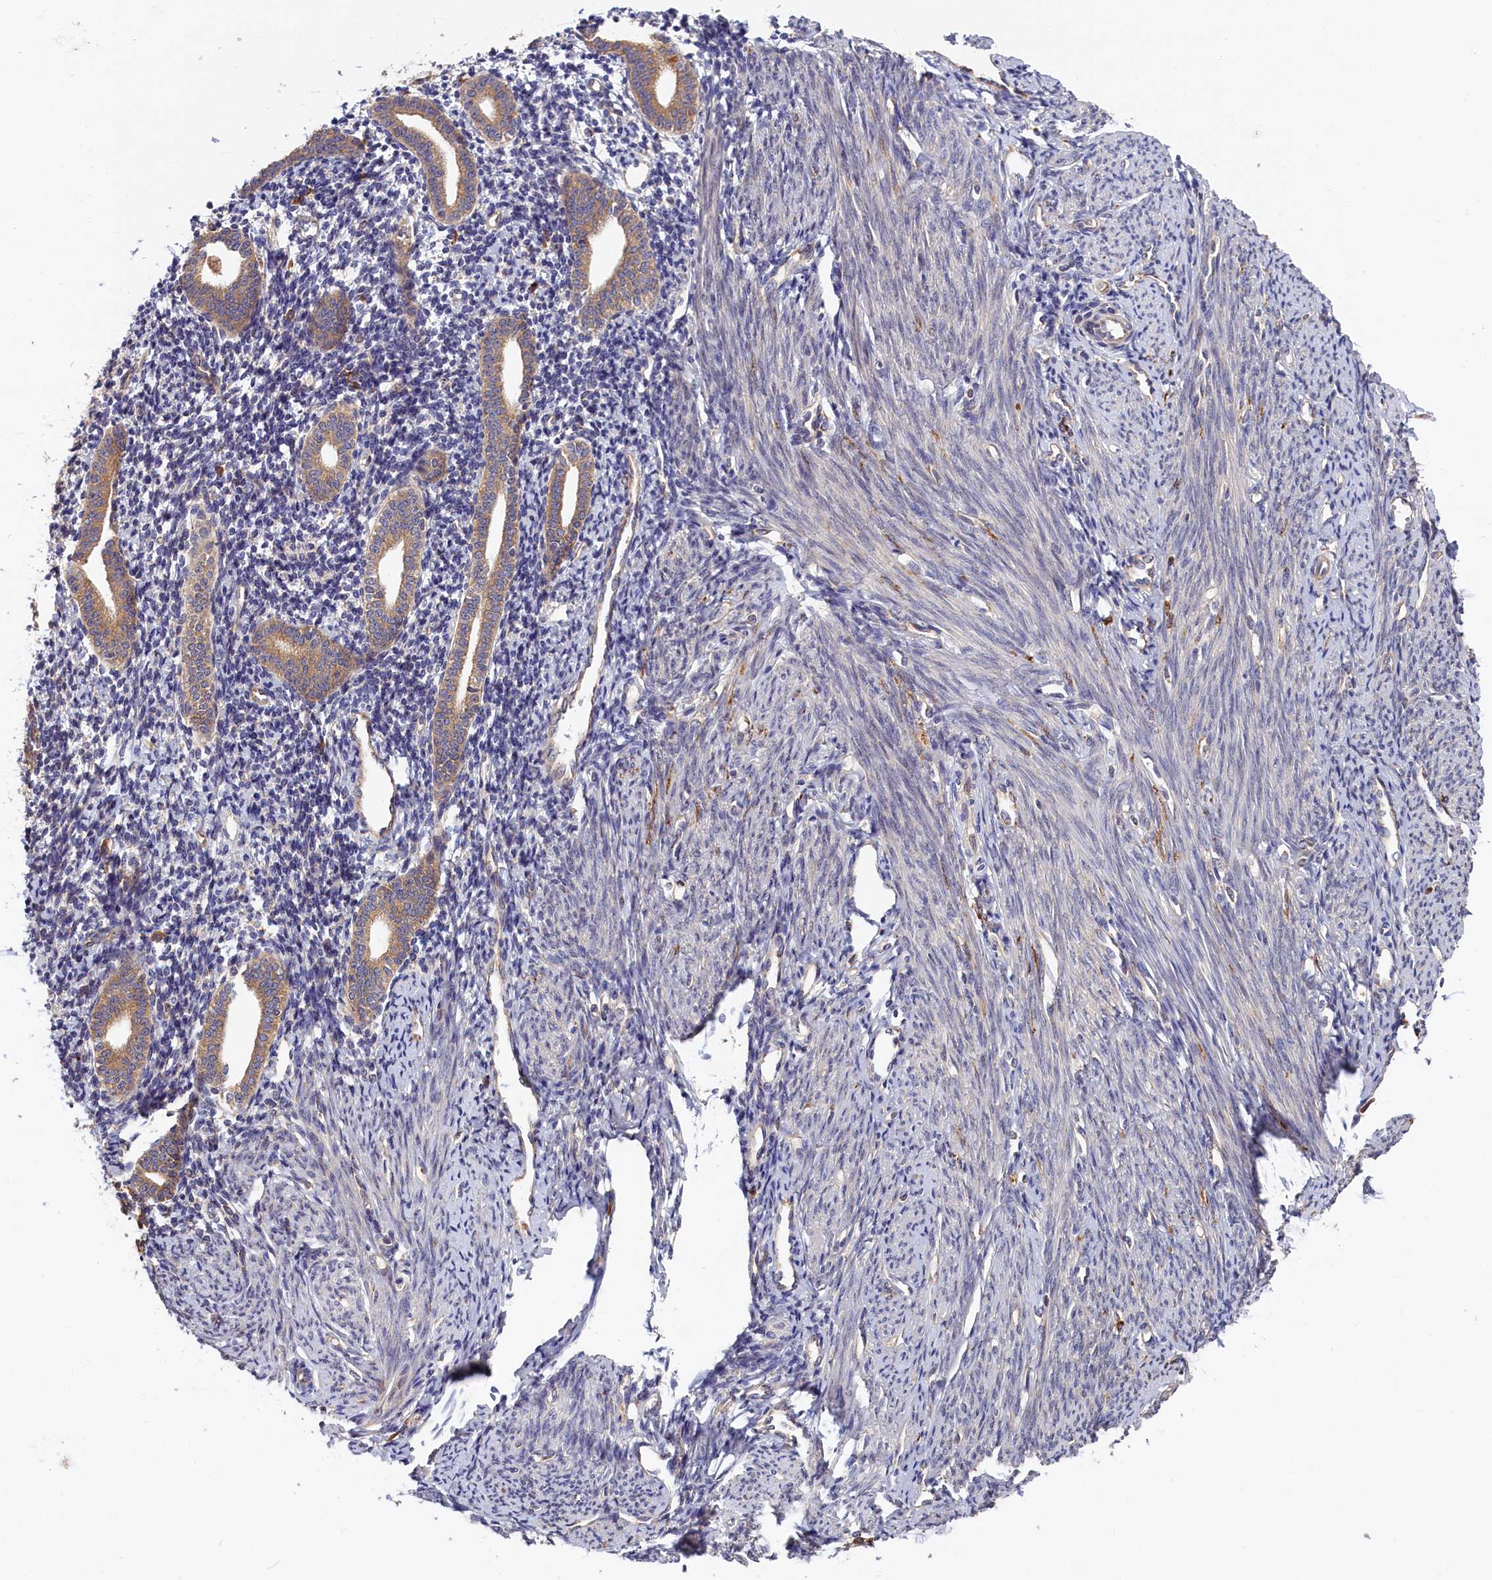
{"staining": {"intensity": "moderate", "quantity": "<25%", "location": "cytoplasmic/membranous"}, "tissue": "endometrium", "cell_type": "Cells in endometrial stroma", "image_type": "normal", "snomed": [{"axis": "morphology", "description": "Normal tissue, NOS"}, {"axis": "topography", "description": "Endometrium"}], "caption": "About <25% of cells in endometrial stroma in unremarkable endometrium display moderate cytoplasmic/membranous protein expression as visualized by brown immunohistochemical staining.", "gene": "CEP44", "patient": {"sex": "female", "age": 56}}